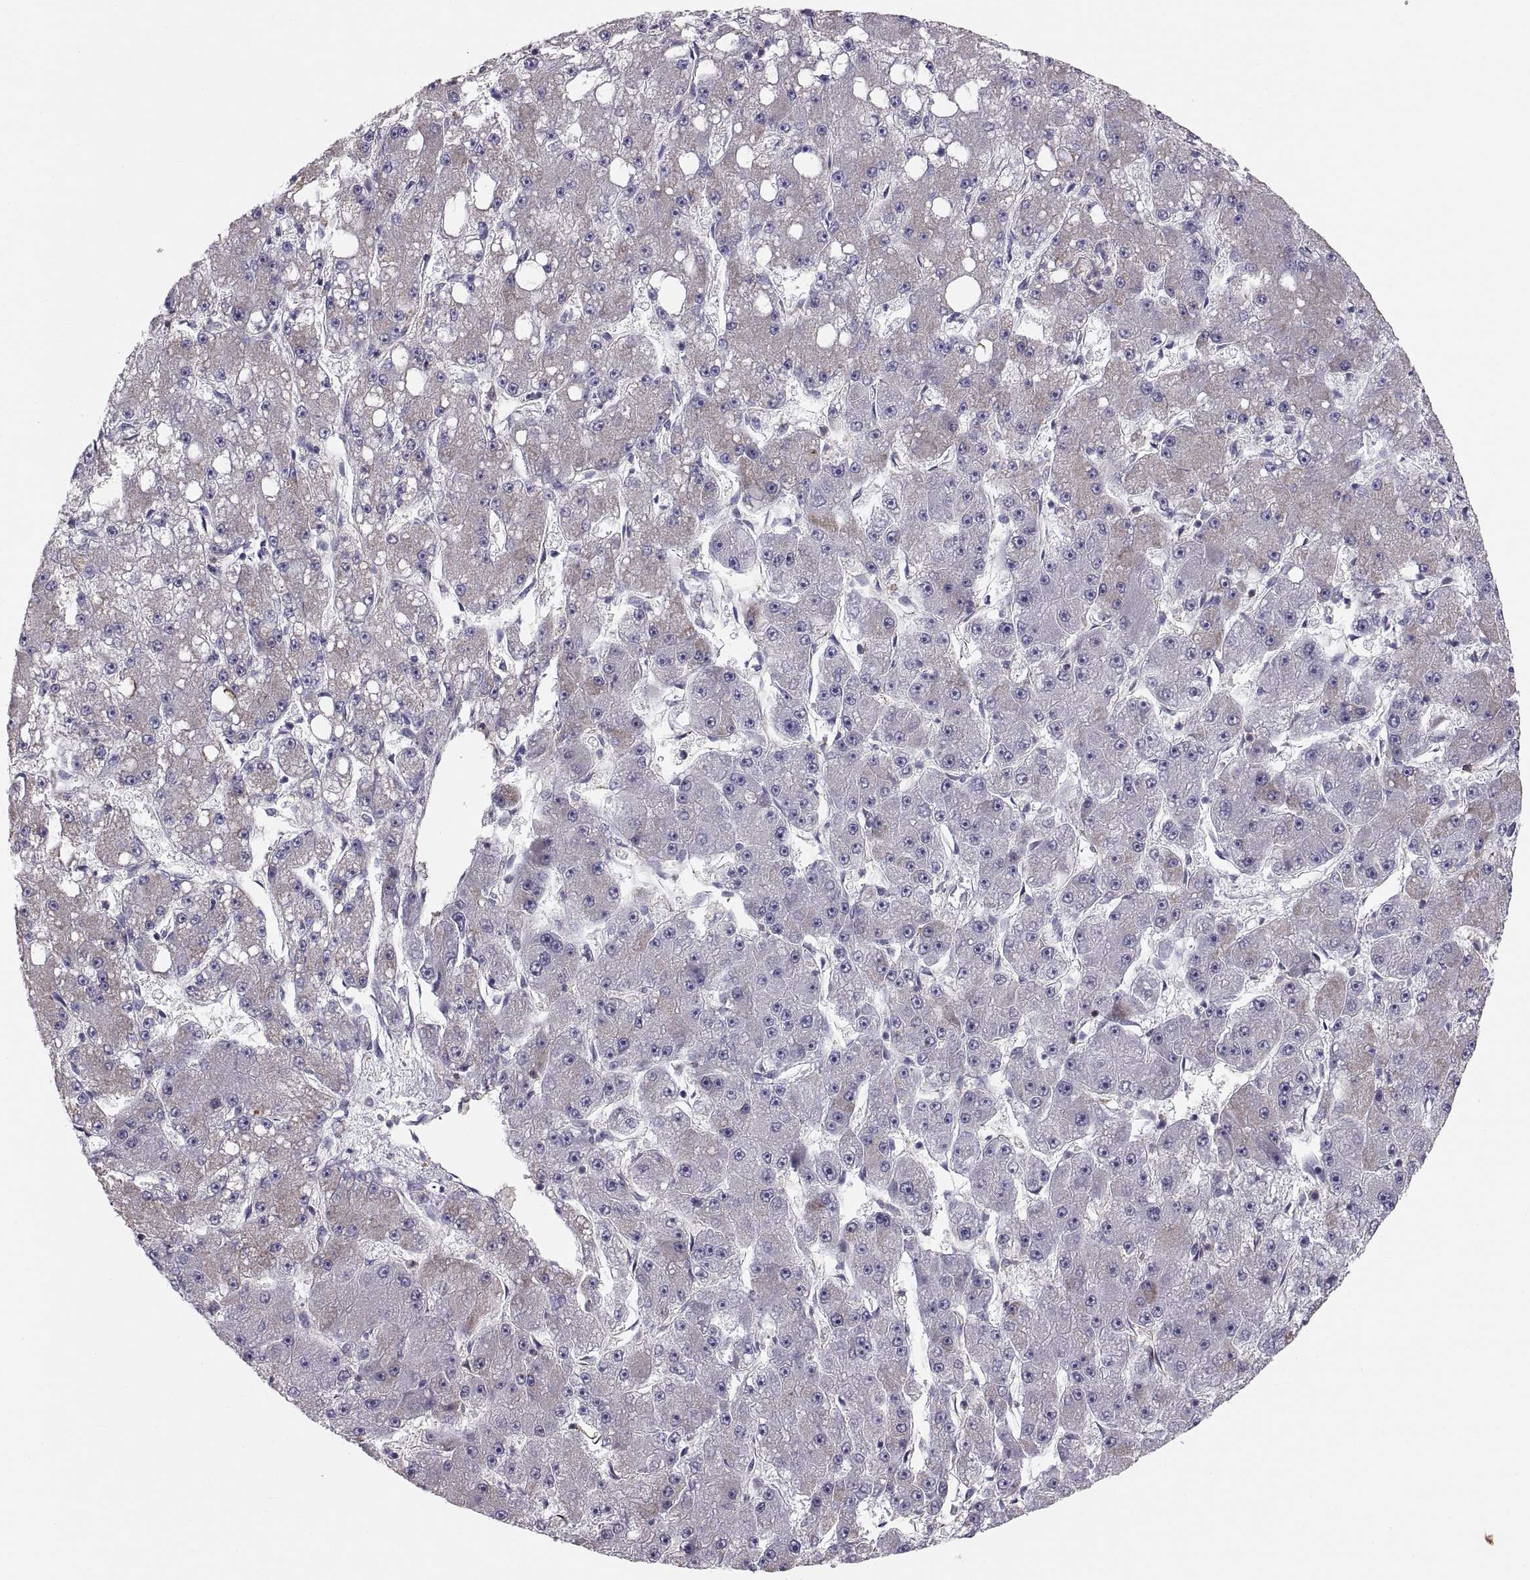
{"staining": {"intensity": "negative", "quantity": "none", "location": "none"}, "tissue": "liver cancer", "cell_type": "Tumor cells", "image_type": "cancer", "snomed": [{"axis": "morphology", "description": "Carcinoma, Hepatocellular, NOS"}, {"axis": "topography", "description": "Liver"}], "caption": "Immunohistochemical staining of liver hepatocellular carcinoma shows no significant expression in tumor cells.", "gene": "ERO1A", "patient": {"sex": "male", "age": 67}}